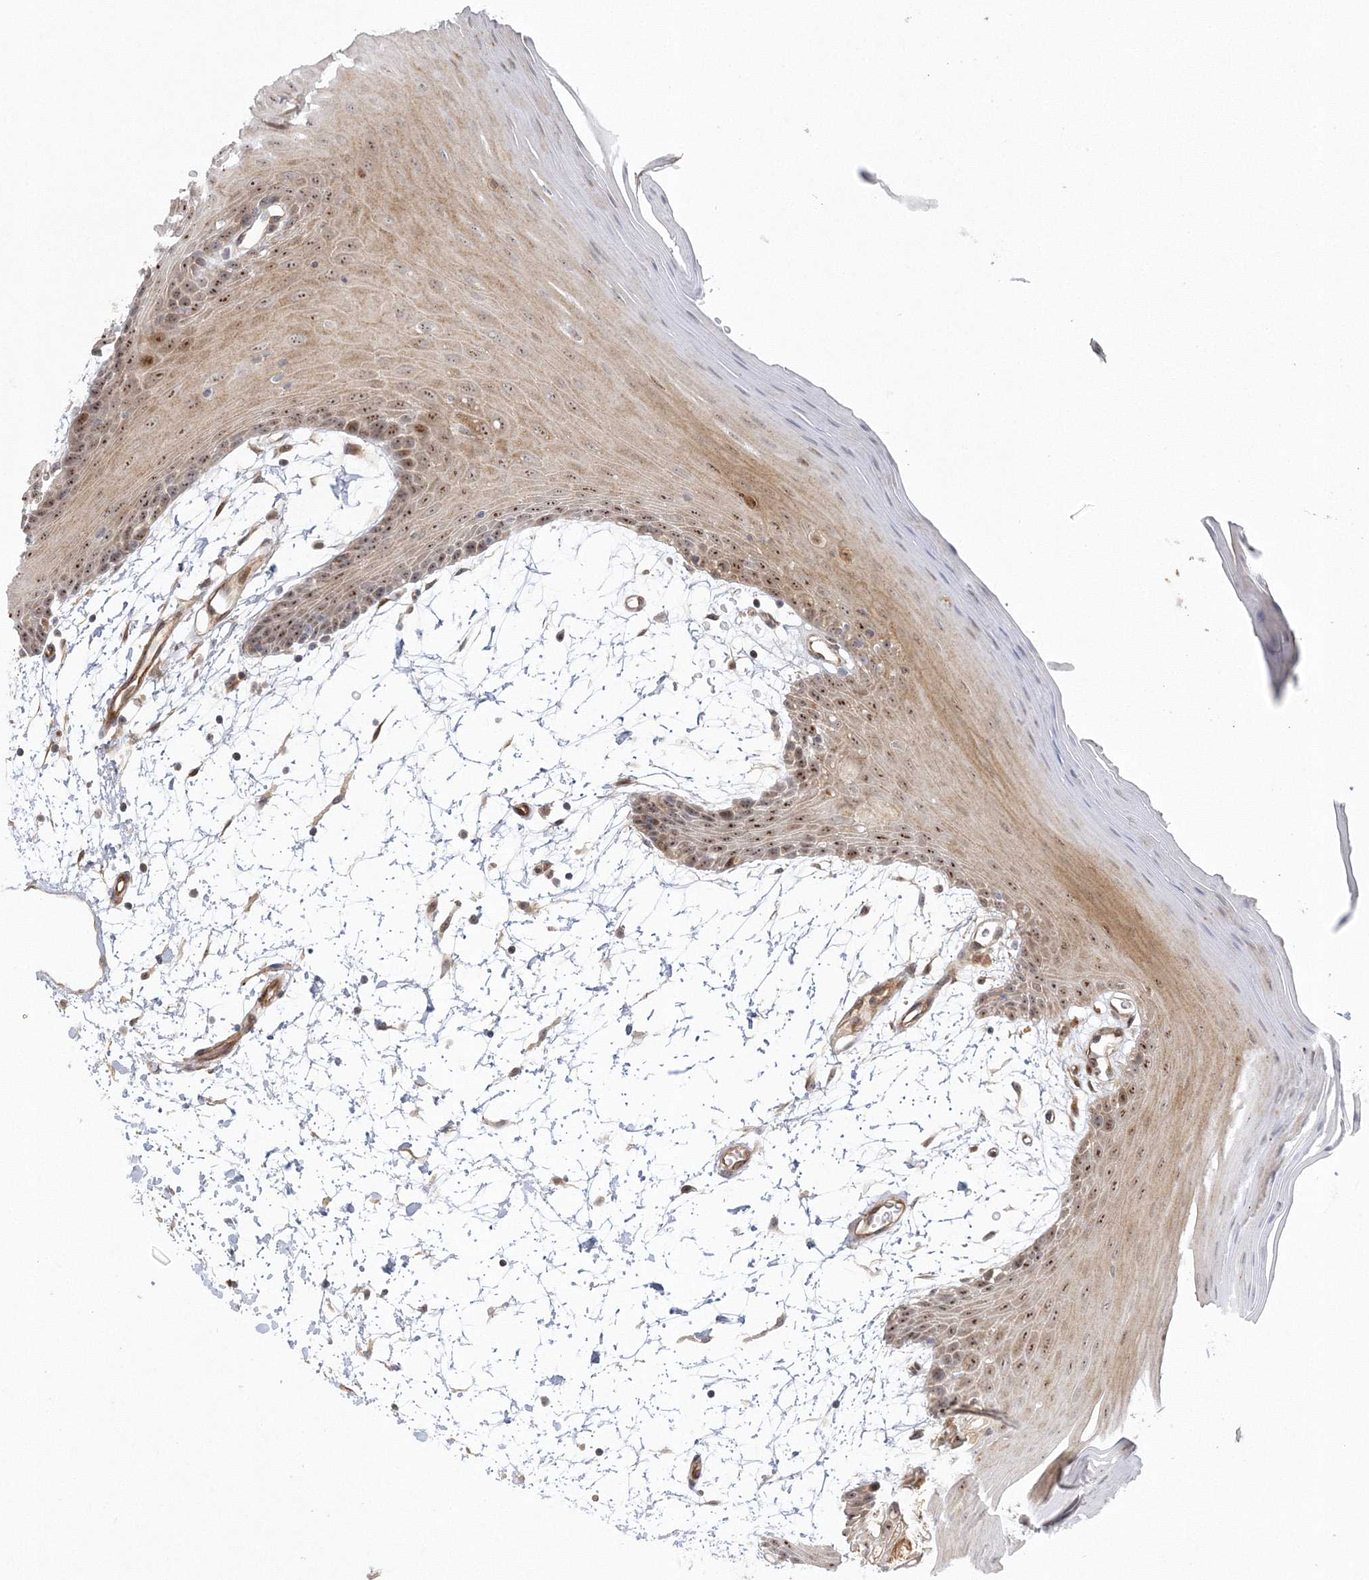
{"staining": {"intensity": "moderate", "quantity": ">75%", "location": "nuclear"}, "tissue": "oral mucosa", "cell_type": "Squamous epithelial cells", "image_type": "normal", "snomed": [{"axis": "morphology", "description": "Normal tissue, NOS"}, {"axis": "topography", "description": "Skeletal muscle"}, {"axis": "topography", "description": "Oral tissue"}, {"axis": "topography", "description": "Salivary gland"}, {"axis": "topography", "description": "Peripheral nerve tissue"}], "caption": "Moderate nuclear expression for a protein is present in about >75% of squamous epithelial cells of normal oral mucosa using immunohistochemistry (IHC).", "gene": "NPM3", "patient": {"sex": "male", "age": 54}}